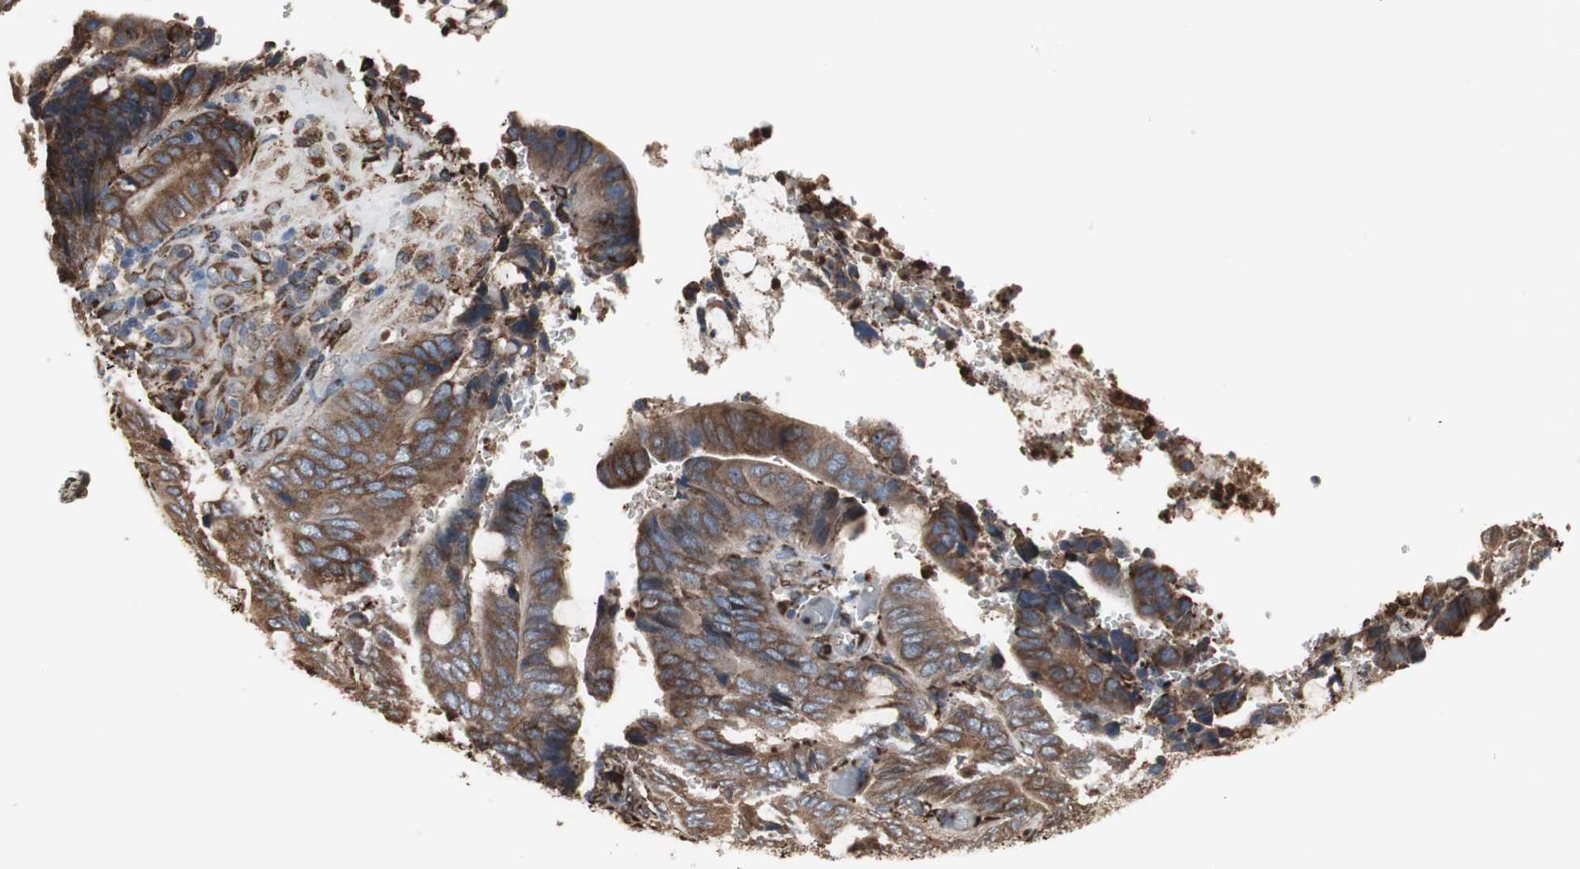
{"staining": {"intensity": "moderate", "quantity": ">75%", "location": "cytoplasmic/membranous"}, "tissue": "colorectal cancer", "cell_type": "Tumor cells", "image_type": "cancer", "snomed": [{"axis": "morphology", "description": "Normal tissue, NOS"}, {"axis": "morphology", "description": "Adenocarcinoma, NOS"}, {"axis": "topography", "description": "Rectum"}, {"axis": "topography", "description": "Peripheral nerve tissue"}], "caption": "A medium amount of moderate cytoplasmic/membranous expression is appreciated in approximately >75% of tumor cells in colorectal cancer (adenocarcinoma) tissue.", "gene": "CALU", "patient": {"sex": "male", "age": 92}}